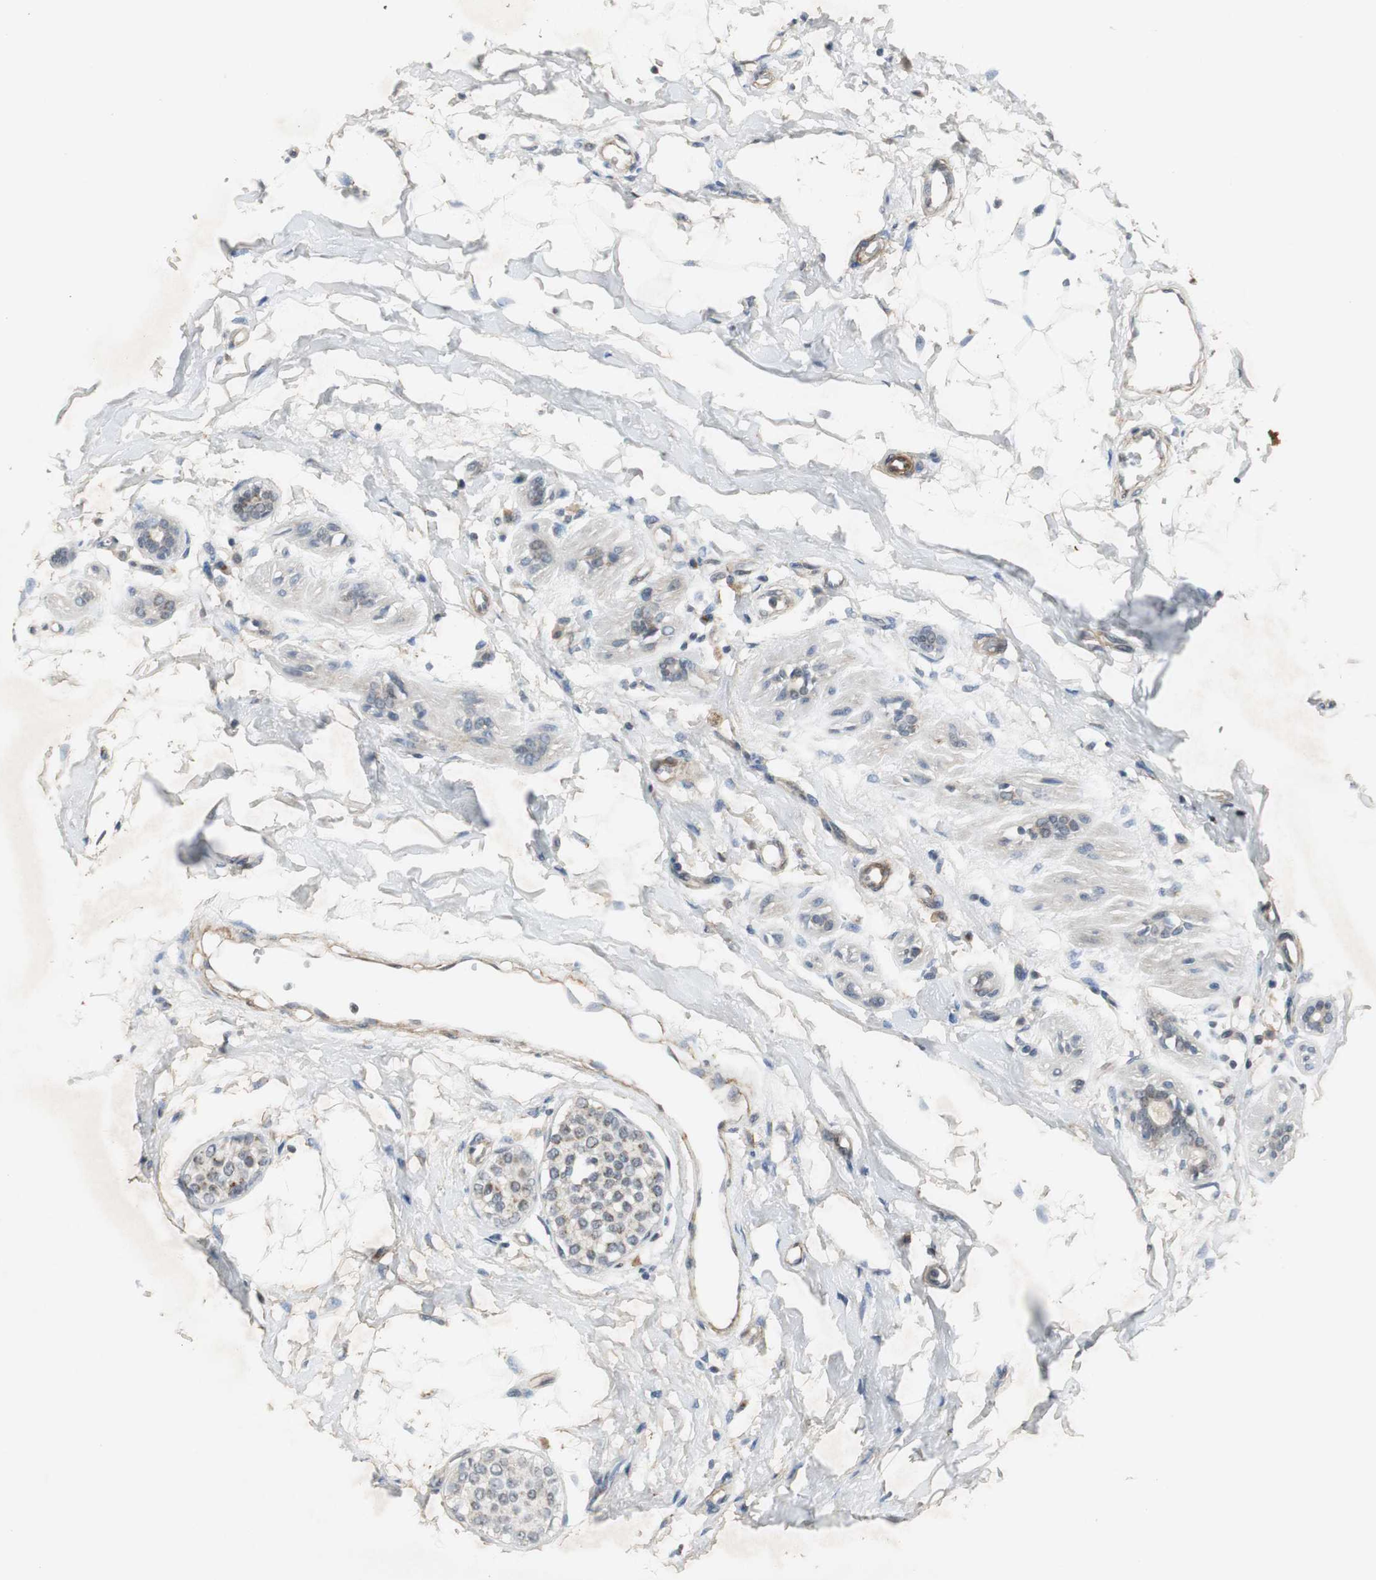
{"staining": {"intensity": "weak", "quantity": "25%-75%", "location": "cytoplasmic/membranous"}, "tissue": "breast cancer", "cell_type": "Tumor cells", "image_type": "cancer", "snomed": [{"axis": "morphology", "description": "Lobular carcinoma, in situ"}, {"axis": "morphology", "description": "Lobular carcinoma"}, {"axis": "topography", "description": "Breast"}], "caption": "Breast cancer stained with immunohistochemistry reveals weak cytoplasmic/membranous staining in about 25%-75% of tumor cells.", "gene": "JTB", "patient": {"sex": "female", "age": 41}}